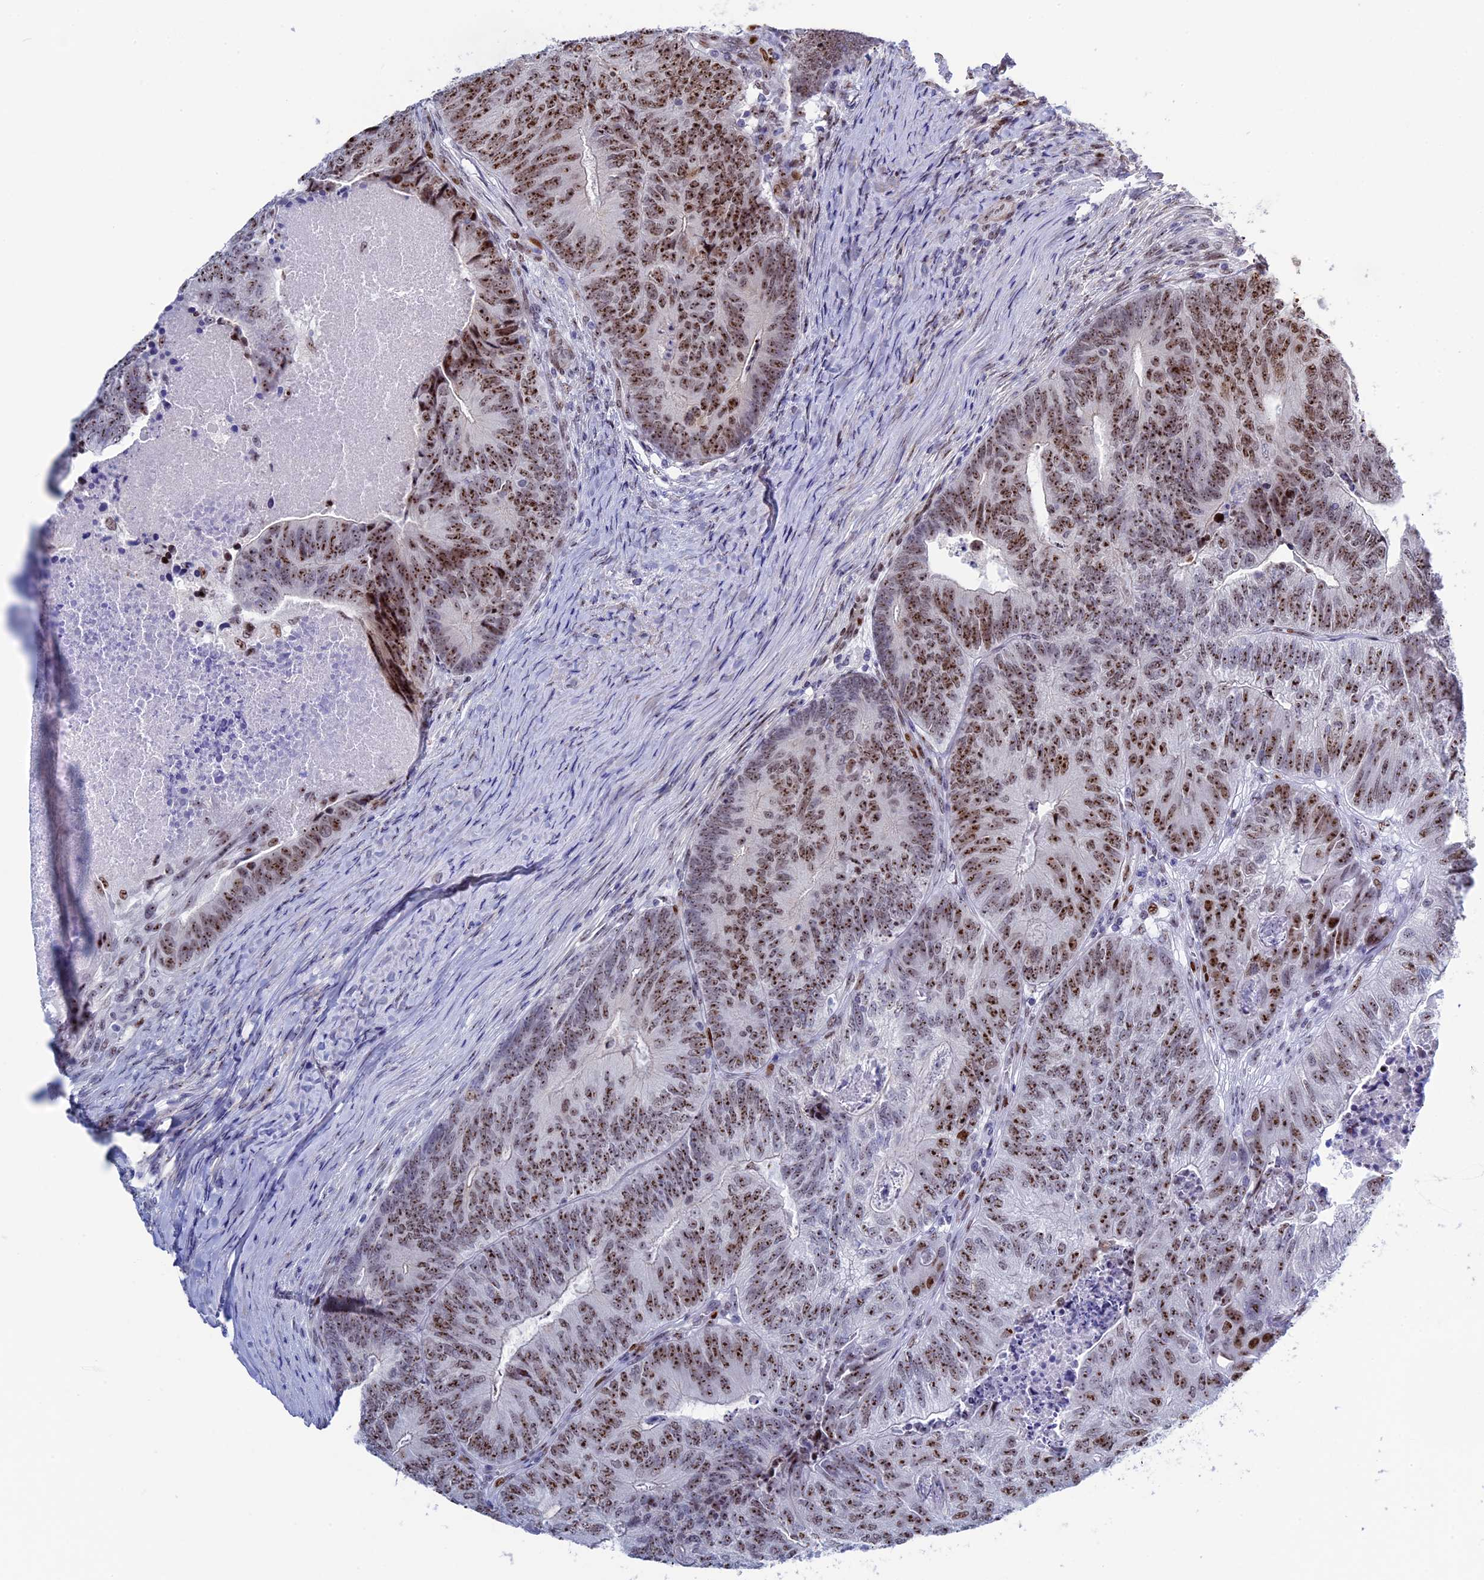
{"staining": {"intensity": "strong", "quantity": ">75%", "location": "nuclear"}, "tissue": "colorectal cancer", "cell_type": "Tumor cells", "image_type": "cancer", "snomed": [{"axis": "morphology", "description": "Adenocarcinoma, NOS"}, {"axis": "topography", "description": "Colon"}], "caption": "Adenocarcinoma (colorectal) was stained to show a protein in brown. There is high levels of strong nuclear staining in about >75% of tumor cells.", "gene": "CCDC86", "patient": {"sex": "female", "age": 67}}